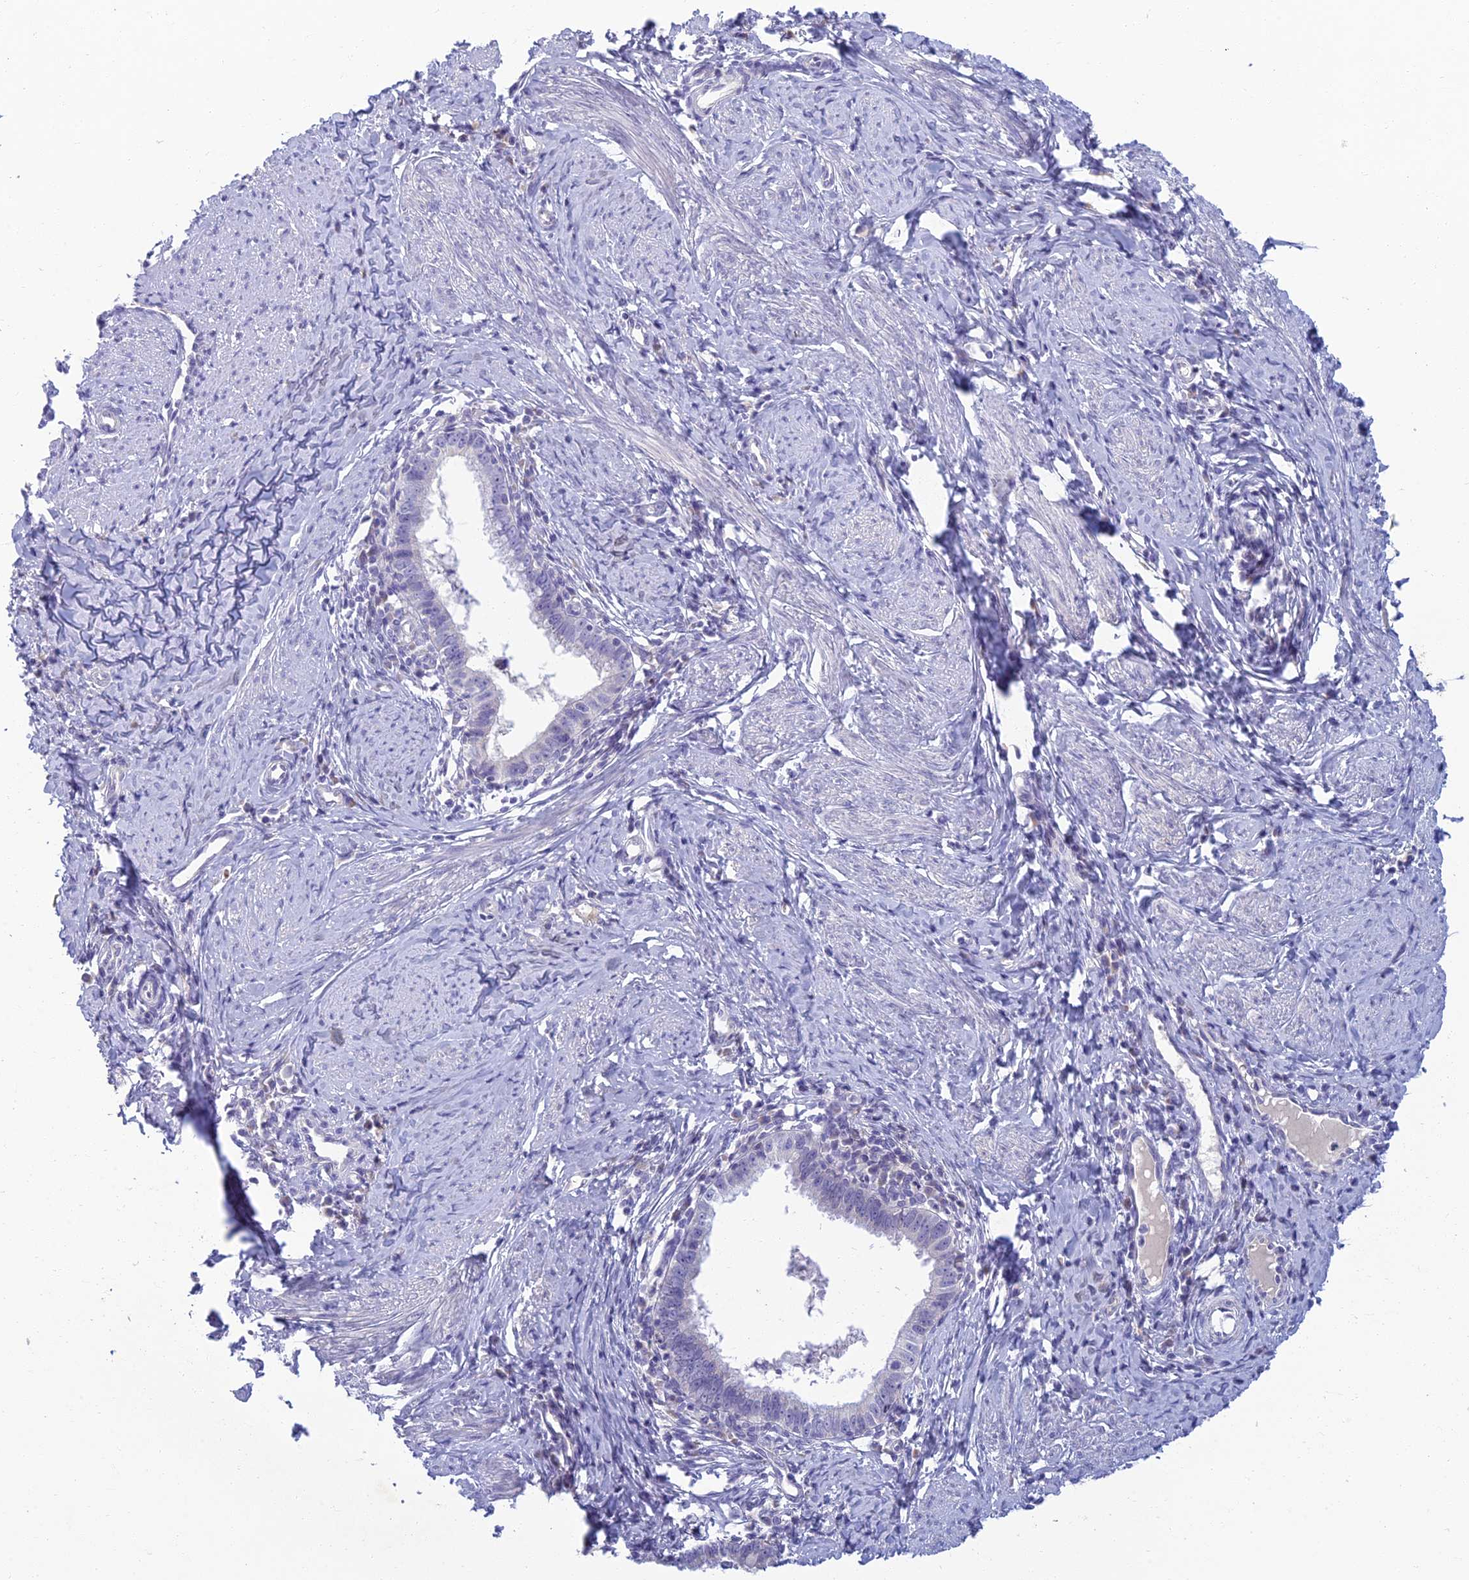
{"staining": {"intensity": "negative", "quantity": "none", "location": "none"}, "tissue": "cervical cancer", "cell_type": "Tumor cells", "image_type": "cancer", "snomed": [{"axis": "morphology", "description": "Adenocarcinoma, NOS"}, {"axis": "topography", "description": "Cervix"}], "caption": "IHC of human adenocarcinoma (cervical) reveals no staining in tumor cells.", "gene": "SLC25A41", "patient": {"sex": "female", "age": 36}}